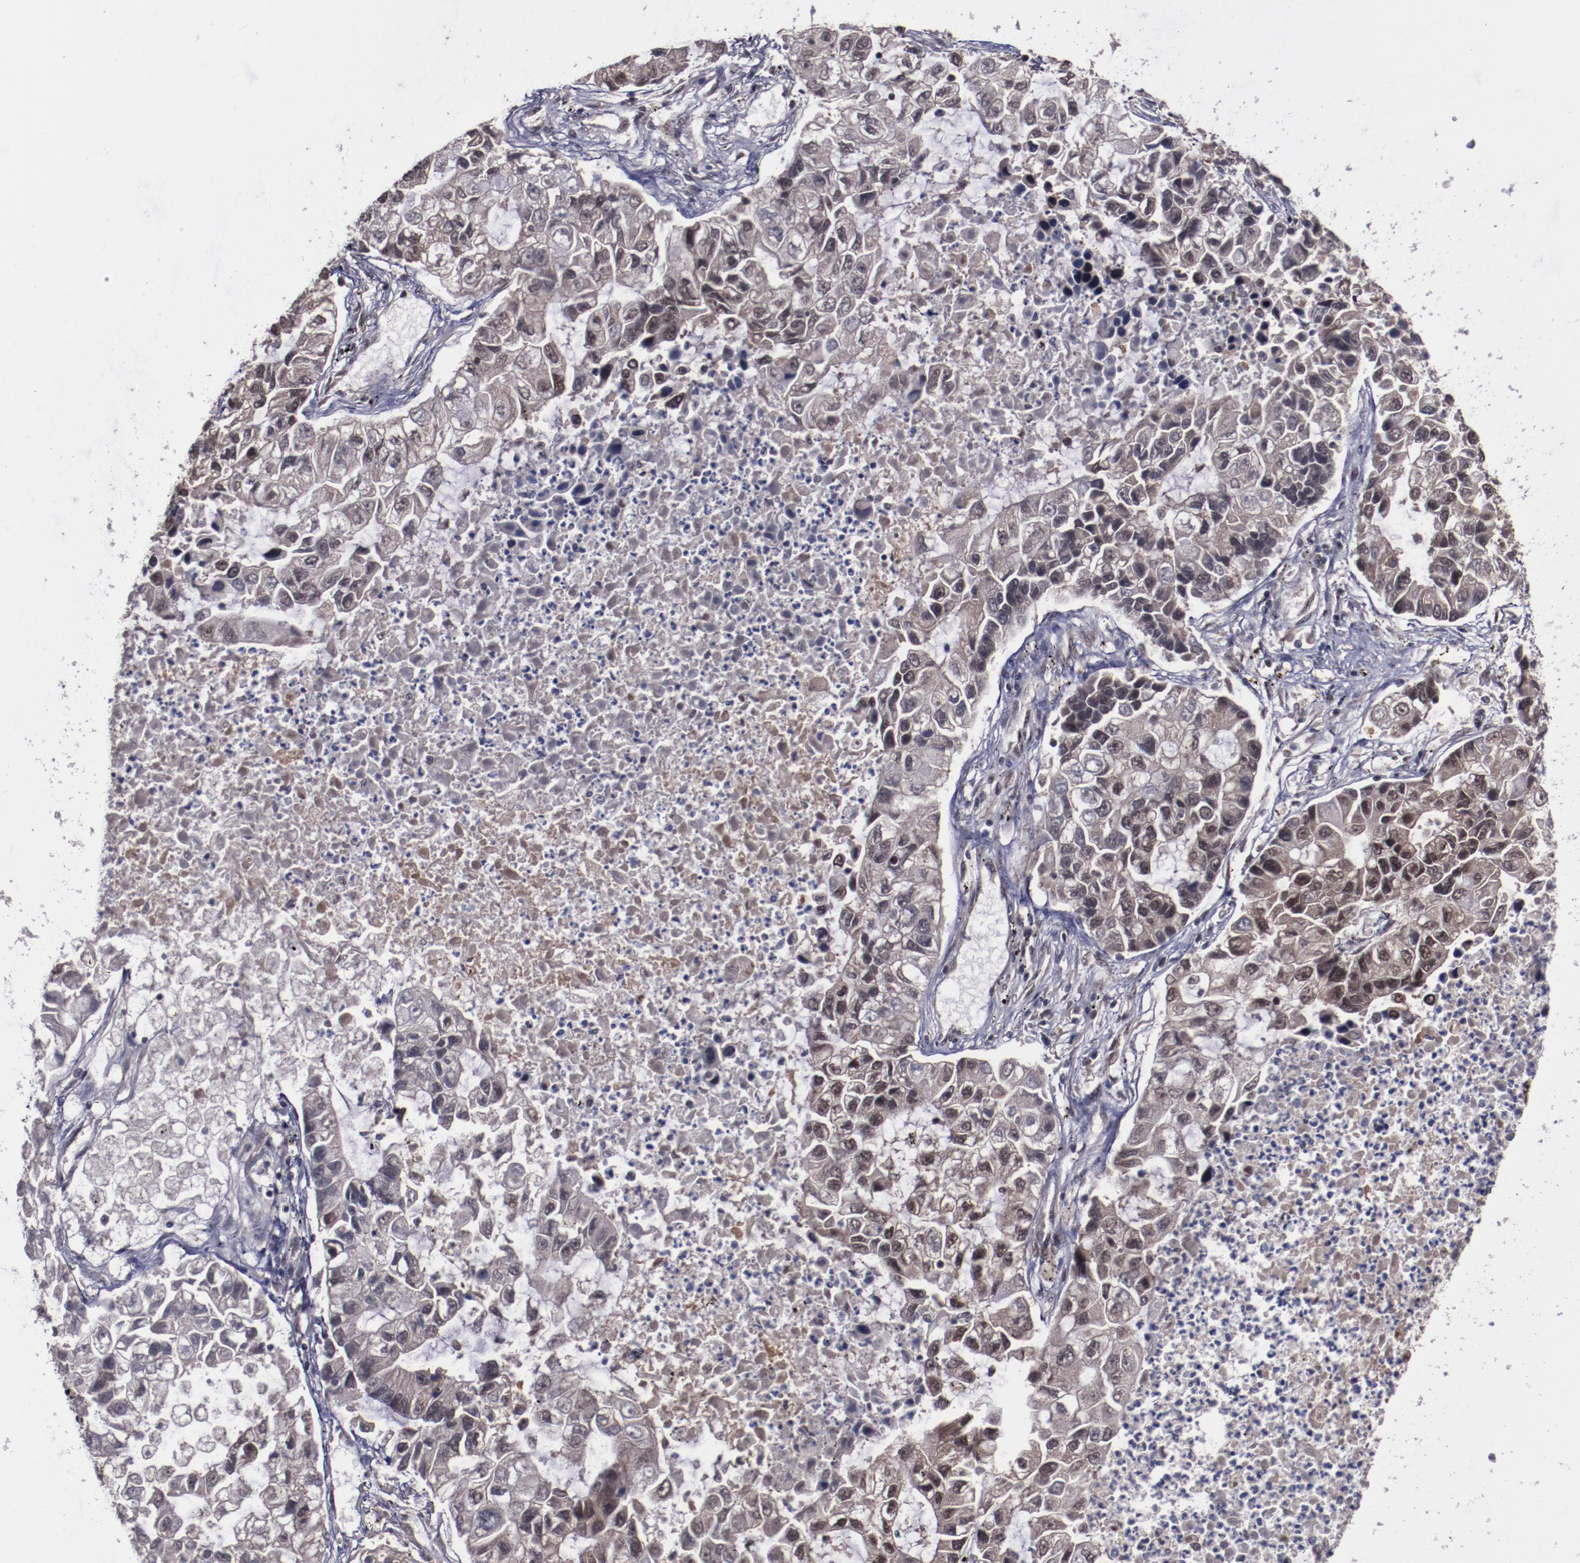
{"staining": {"intensity": "moderate", "quantity": ">75%", "location": "cytoplasmic/membranous,nuclear"}, "tissue": "lung cancer", "cell_type": "Tumor cells", "image_type": "cancer", "snomed": [{"axis": "morphology", "description": "Adenocarcinoma, NOS"}, {"axis": "topography", "description": "Lung"}], "caption": "This photomicrograph demonstrates immunohistochemistry staining of lung cancer (adenocarcinoma), with medium moderate cytoplasmic/membranous and nuclear expression in approximately >75% of tumor cells.", "gene": "ERH", "patient": {"sex": "female", "age": 51}}